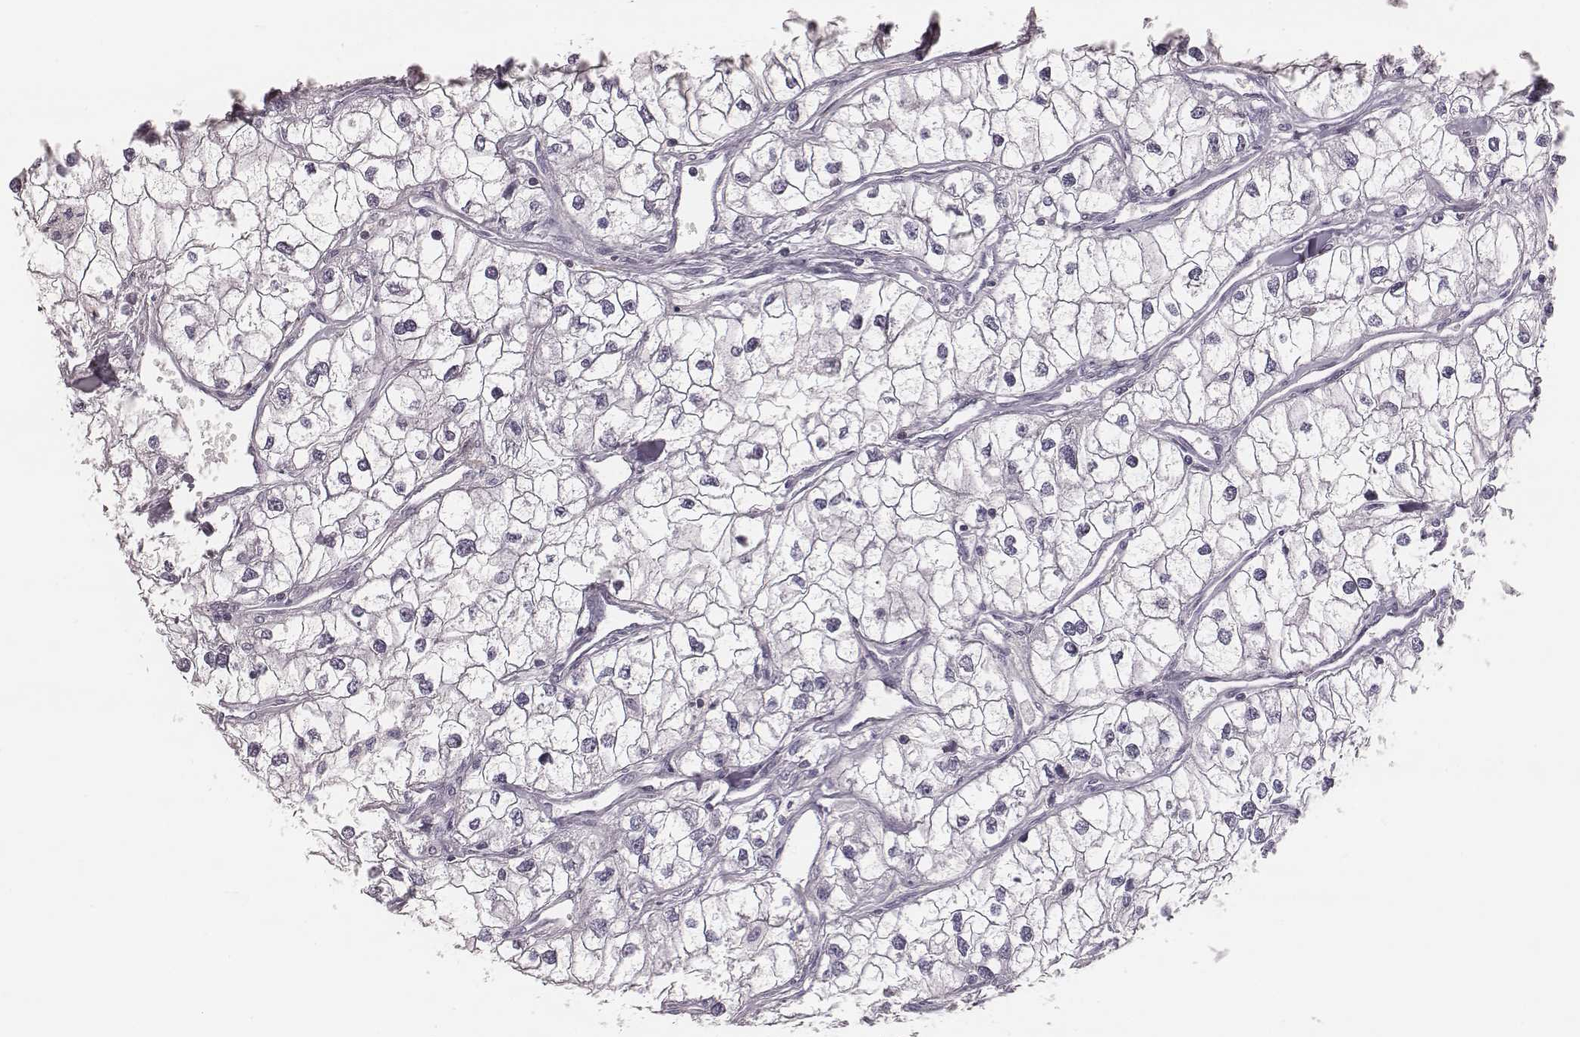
{"staining": {"intensity": "negative", "quantity": "none", "location": "none"}, "tissue": "renal cancer", "cell_type": "Tumor cells", "image_type": "cancer", "snomed": [{"axis": "morphology", "description": "Adenocarcinoma, NOS"}, {"axis": "topography", "description": "Kidney"}], "caption": "Micrograph shows no protein staining in tumor cells of renal adenocarcinoma tissue.", "gene": "ZNF365", "patient": {"sex": "male", "age": 59}}